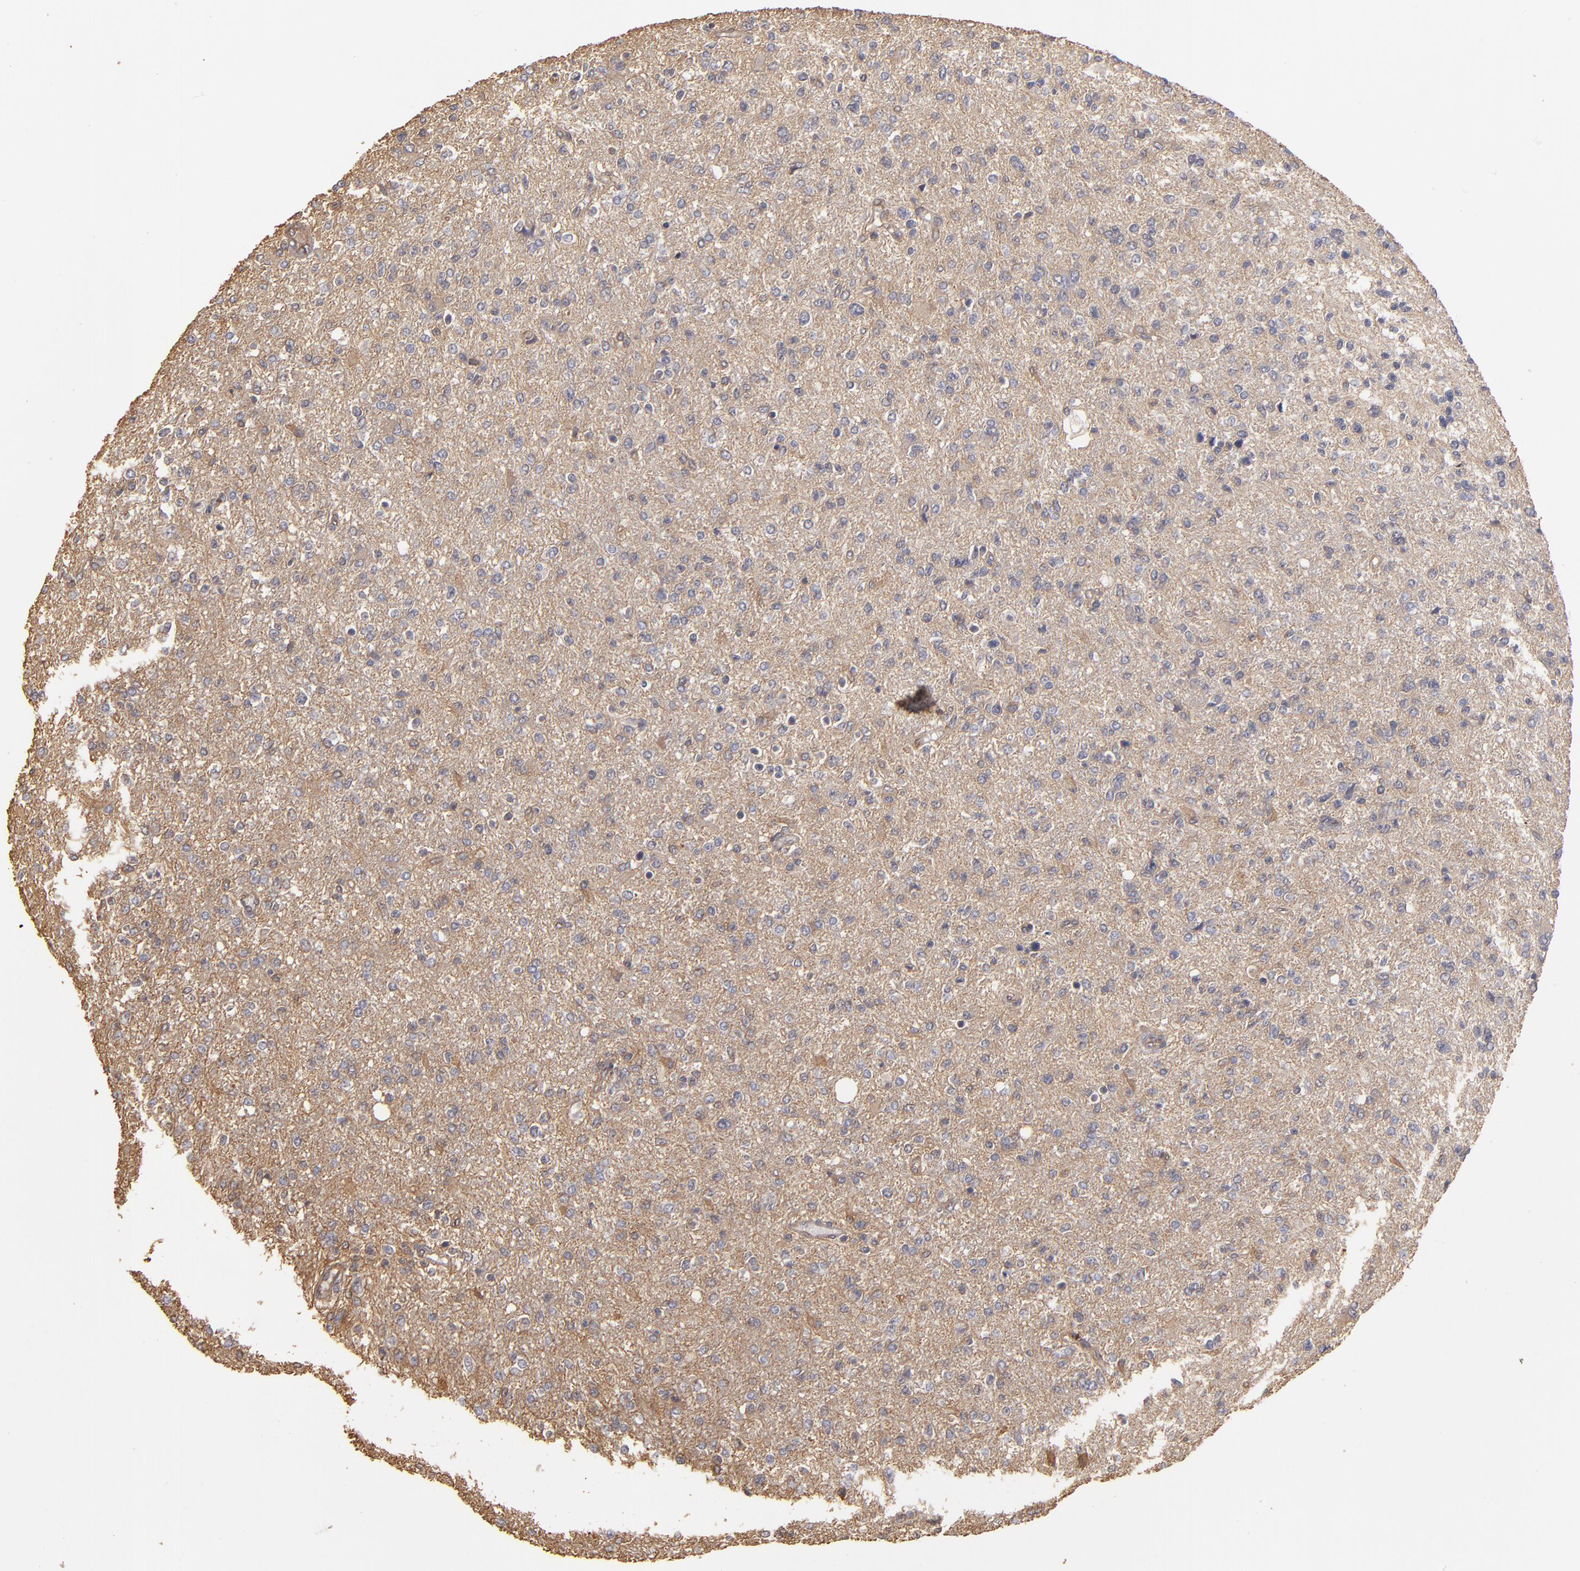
{"staining": {"intensity": "weak", "quantity": ">75%", "location": "cytoplasmic/membranous"}, "tissue": "glioma", "cell_type": "Tumor cells", "image_type": "cancer", "snomed": [{"axis": "morphology", "description": "Glioma, malignant, High grade"}, {"axis": "topography", "description": "Cerebral cortex"}], "caption": "Immunohistochemical staining of human malignant glioma (high-grade) demonstrates low levels of weak cytoplasmic/membranous positivity in approximately >75% of tumor cells.", "gene": "DMD", "patient": {"sex": "male", "age": 76}}